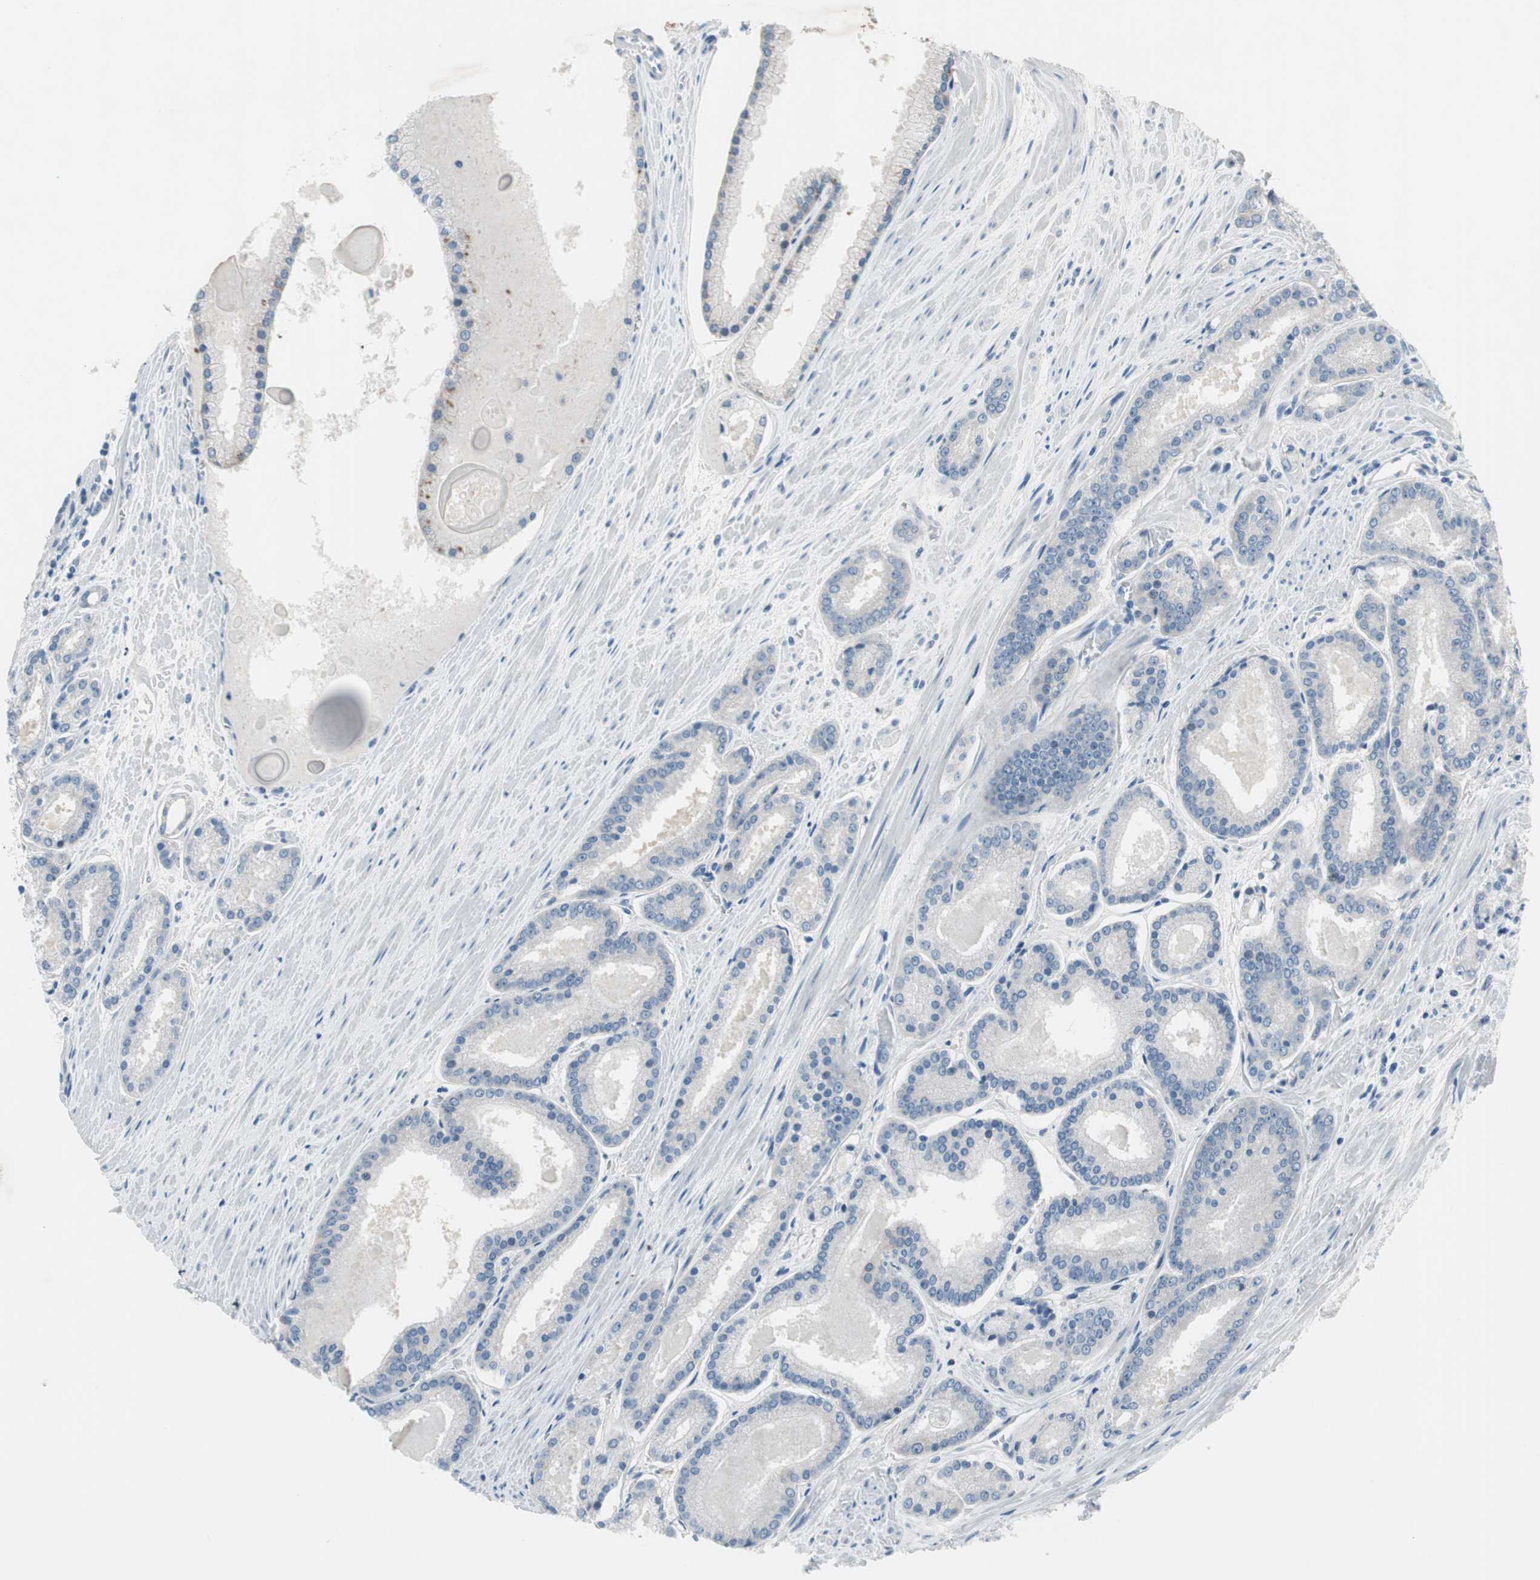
{"staining": {"intensity": "negative", "quantity": "none", "location": "none"}, "tissue": "prostate cancer", "cell_type": "Tumor cells", "image_type": "cancer", "snomed": [{"axis": "morphology", "description": "Adenocarcinoma, Low grade"}, {"axis": "topography", "description": "Prostate"}], "caption": "A photomicrograph of prostate cancer (adenocarcinoma (low-grade)) stained for a protein exhibits no brown staining in tumor cells.", "gene": "PRRG4", "patient": {"sex": "male", "age": 59}}